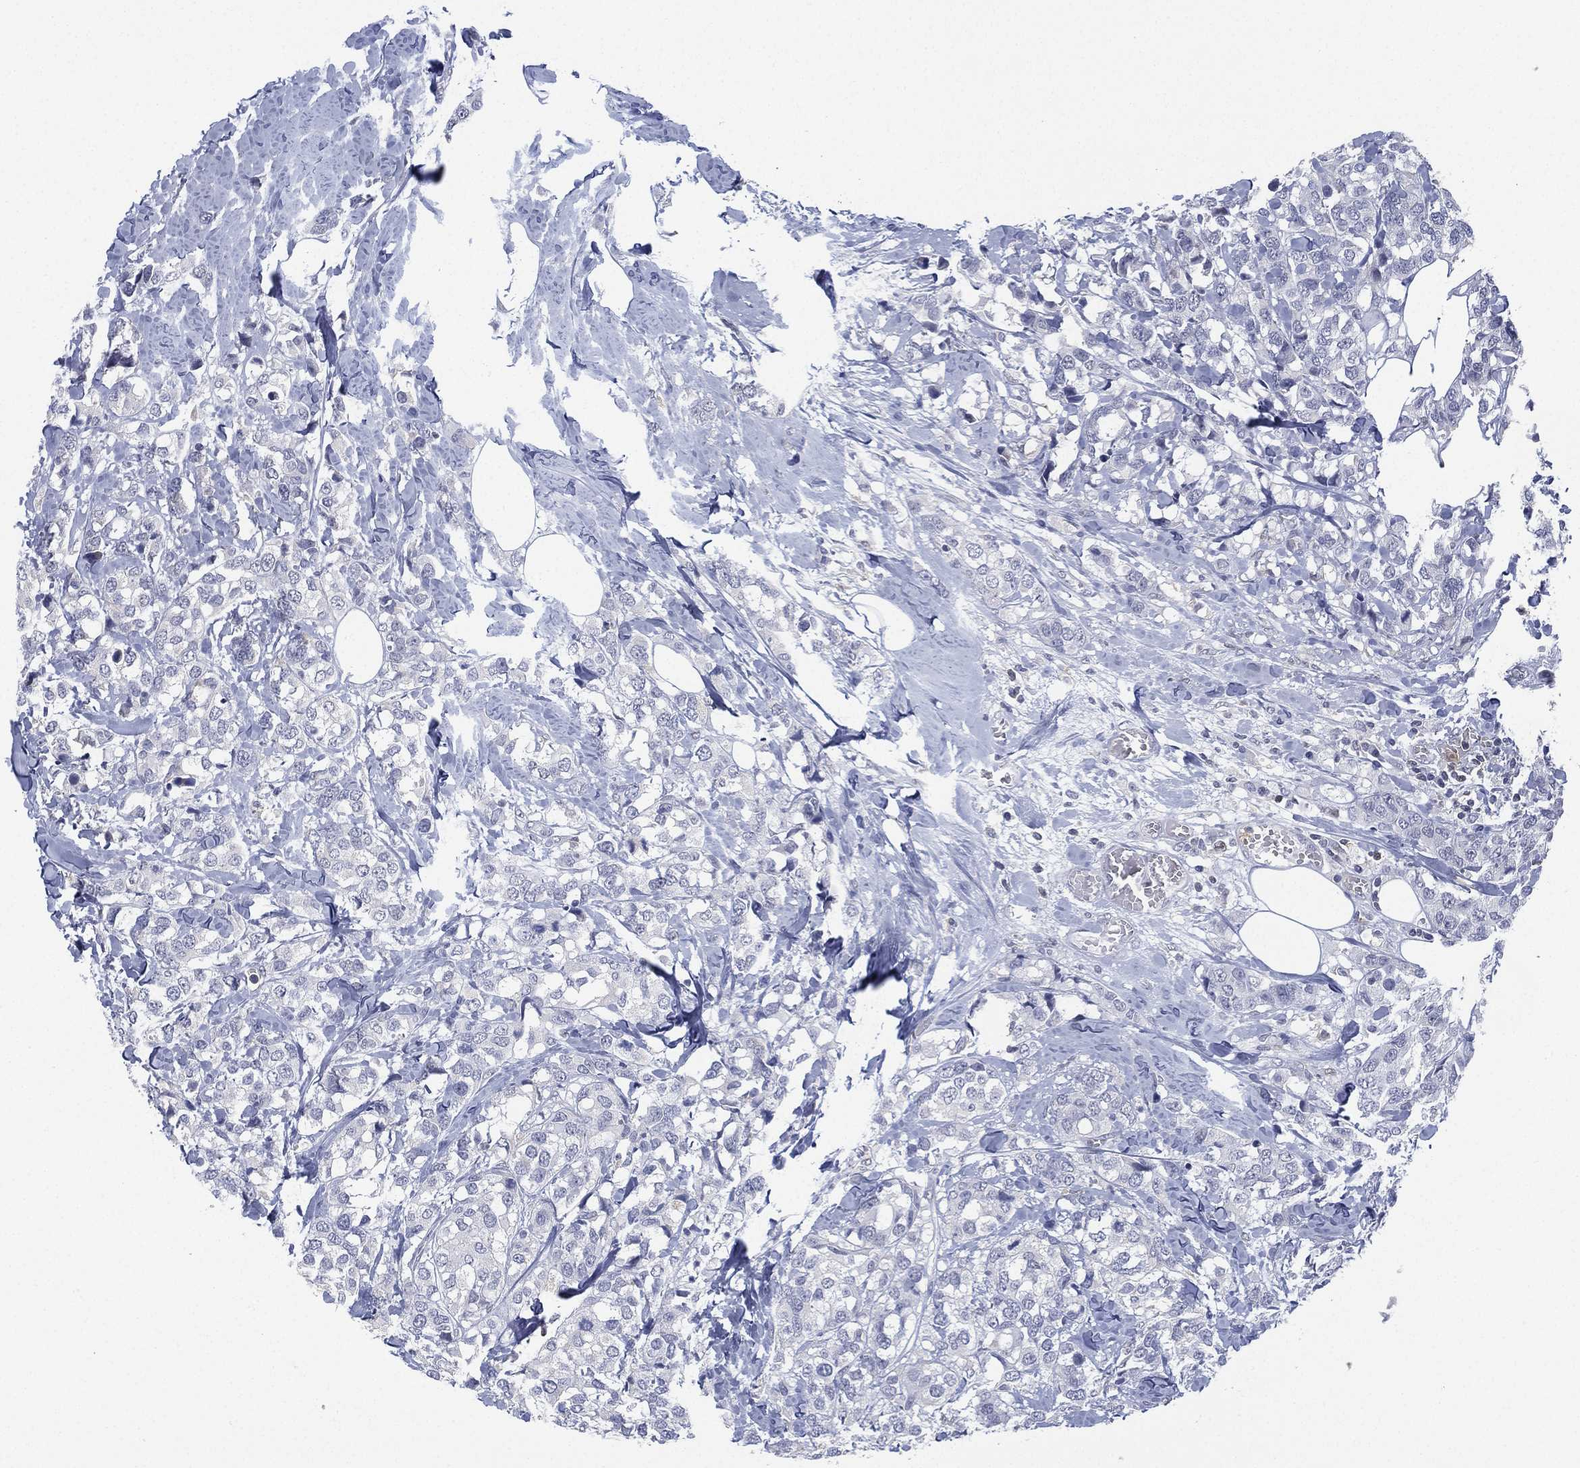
{"staining": {"intensity": "negative", "quantity": "none", "location": "none"}, "tissue": "breast cancer", "cell_type": "Tumor cells", "image_type": "cancer", "snomed": [{"axis": "morphology", "description": "Lobular carcinoma"}, {"axis": "topography", "description": "Breast"}], "caption": "Immunohistochemistry (IHC) of breast cancer displays no positivity in tumor cells.", "gene": "ZNF711", "patient": {"sex": "female", "age": 59}}